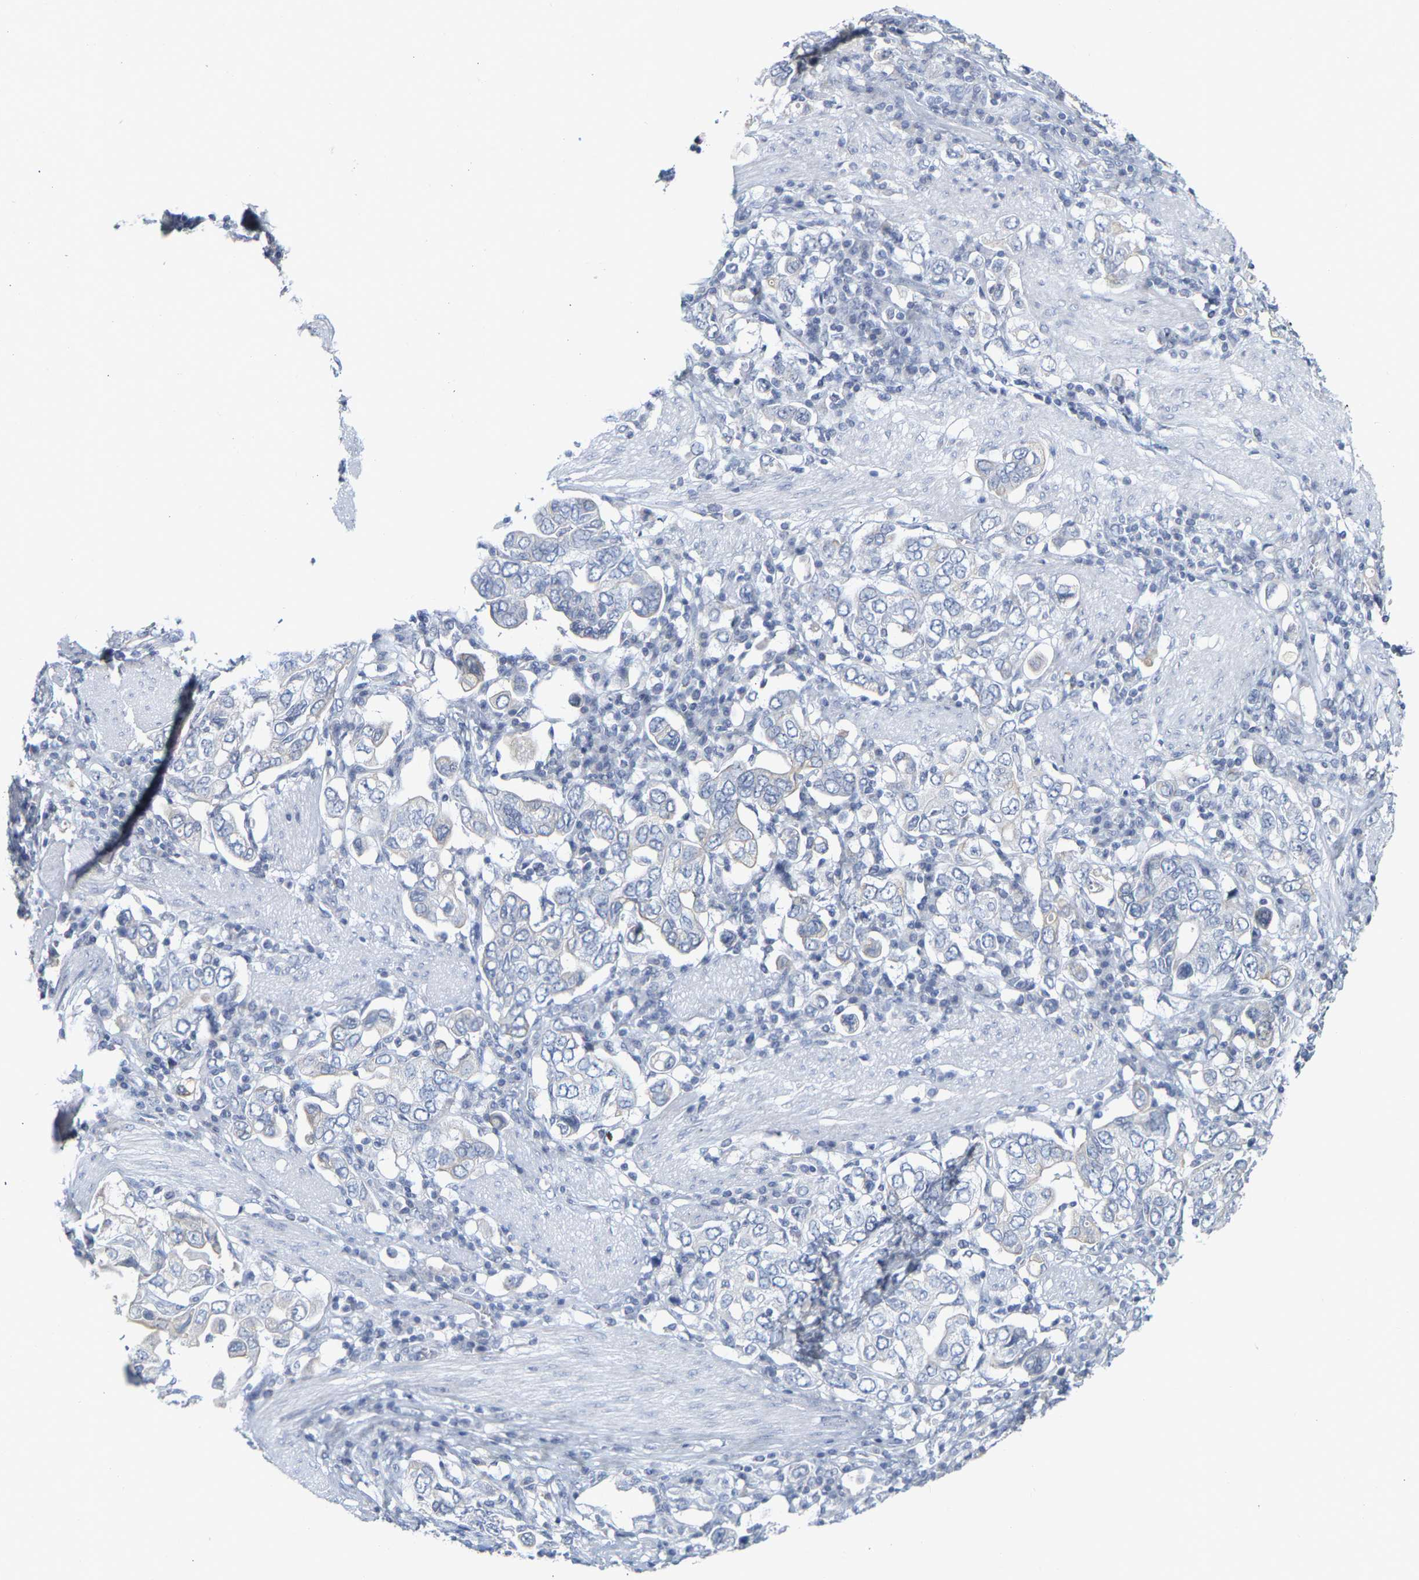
{"staining": {"intensity": "negative", "quantity": "none", "location": "none"}, "tissue": "stomach cancer", "cell_type": "Tumor cells", "image_type": "cancer", "snomed": [{"axis": "morphology", "description": "Adenocarcinoma, NOS"}, {"axis": "topography", "description": "Stomach, upper"}], "caption": "Tumor cells are negative for brown protein staining in adenocarcinoma (stomach).", "gene": "KRT76", "patient": {"sex": "male", "age": 62}}